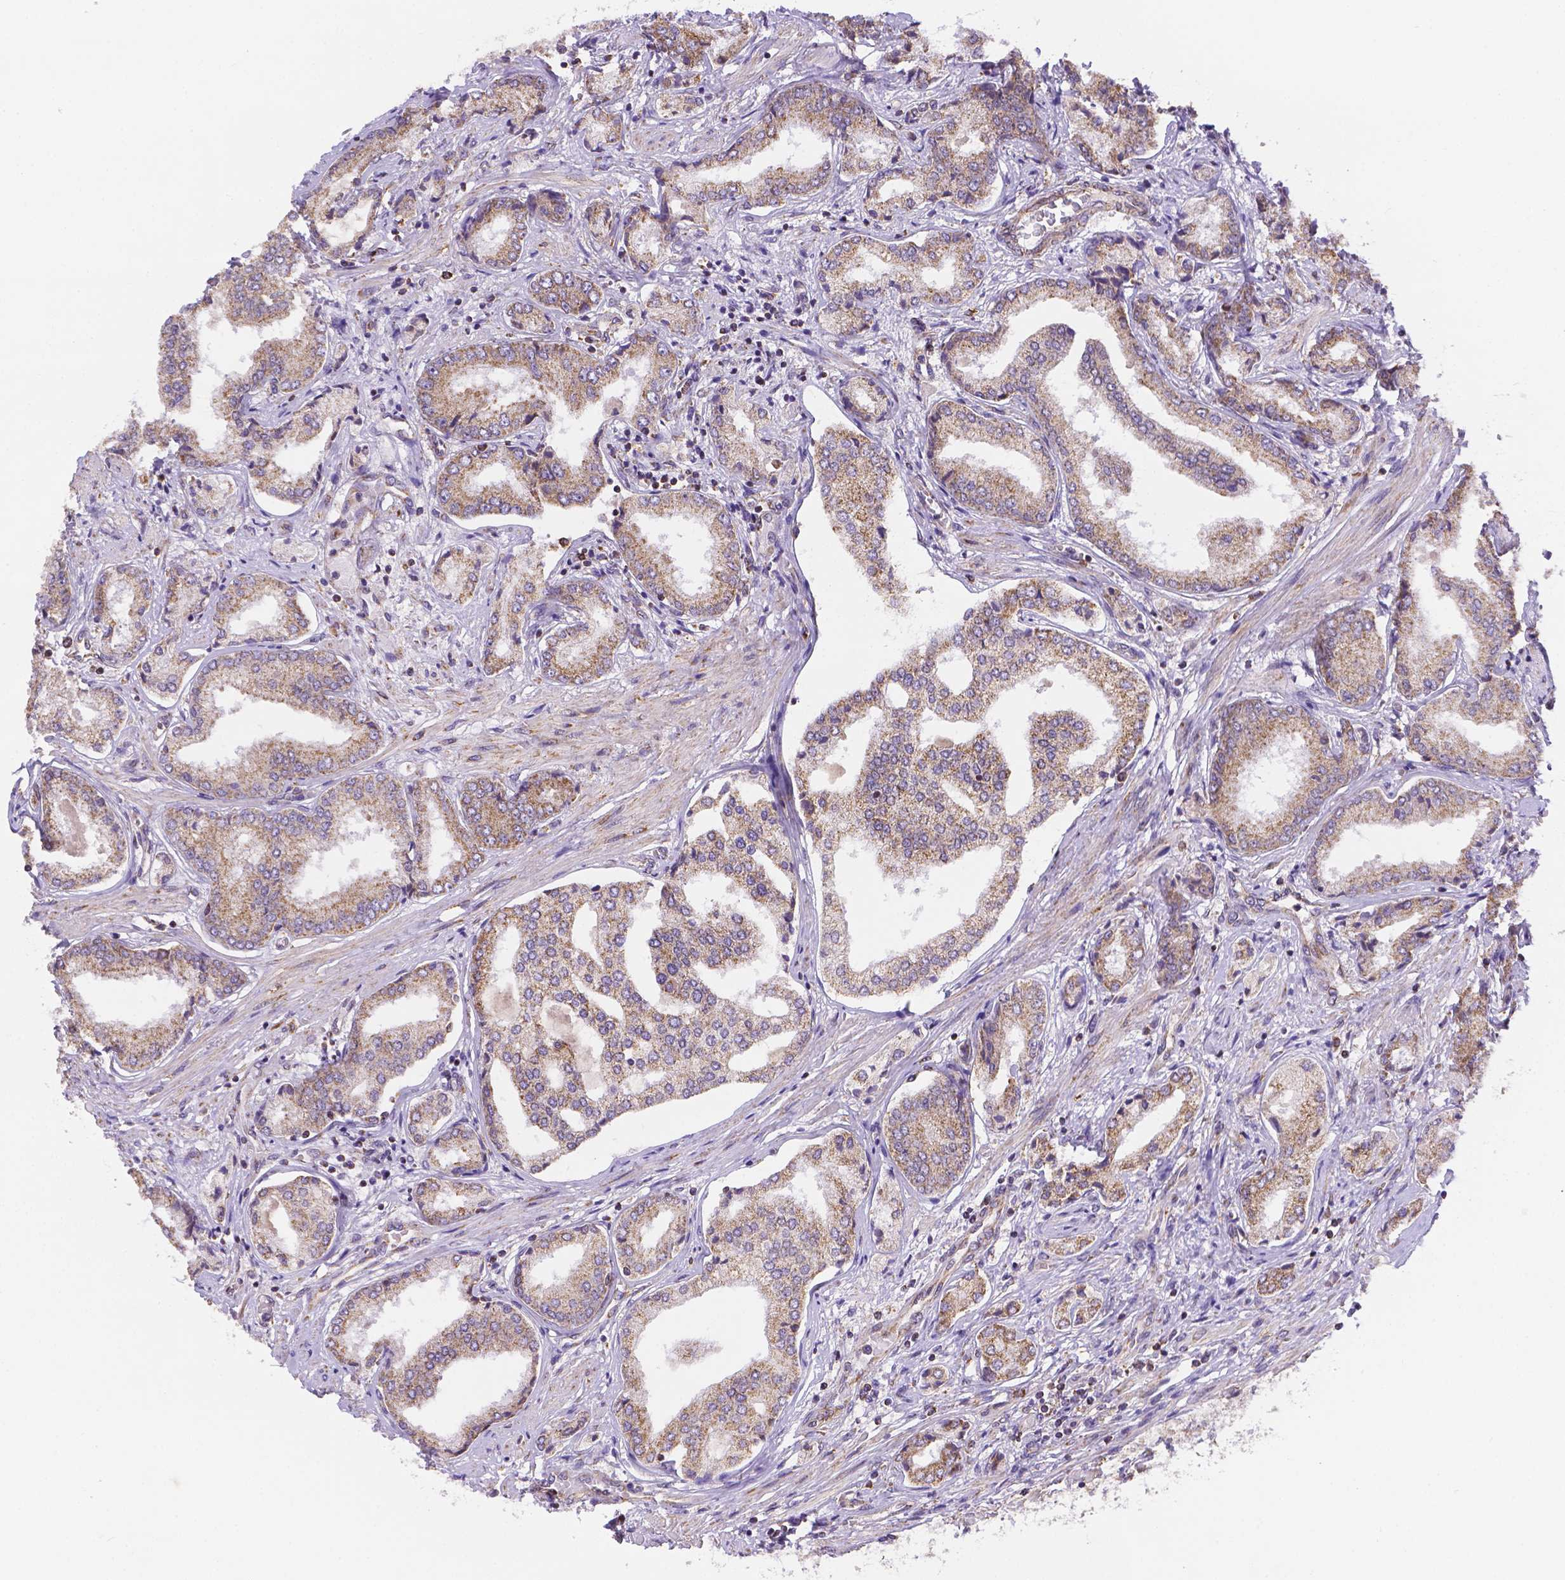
{"staining": {"intensity": "moderate", "quantity": ">75%", "location": "cytoplasmic/membranous"}, "tissue": "prostate cancer", "cell_type": "Tumor cells", "image_type": "cancer", "snomed": [{"axis": "morphology", "description": "Adenocarcinoma, NOS"}, {"axis": "topography", "description": "Prostate"}], "caption": "A medium amount of moderate cytoplasmic/membranous expression is present in about >75% of tumor cells in prostate cancer (adenocarcinoma) tissue.", "gene": "CYYR1", "patient": {"sex": "male", "age": 63}}